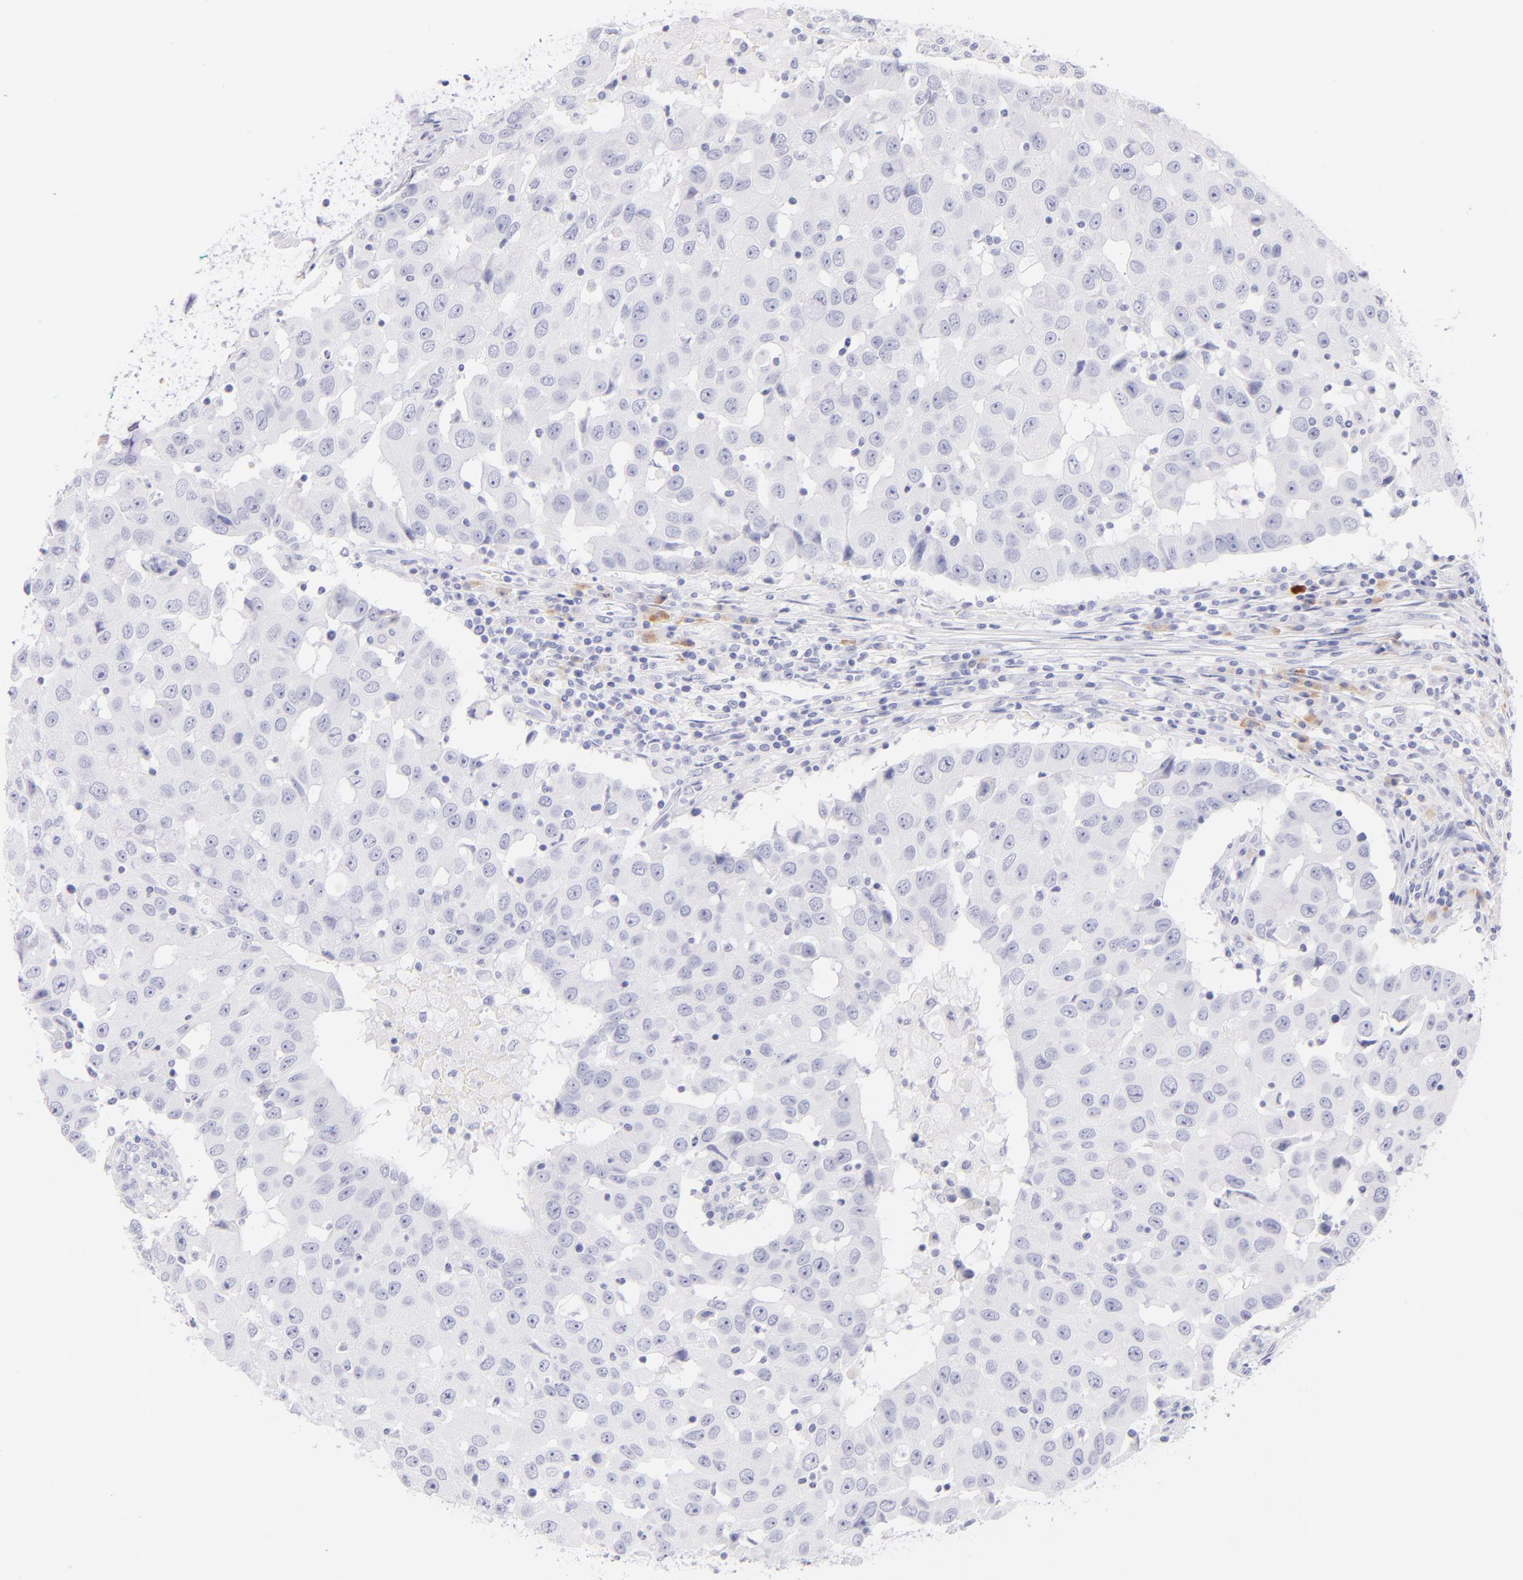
{"staining": {"intensity": "negative", "quantity": "none", "location": "none"}, "tissue": "breast cancer", "cell_type": "Tumor cells", "image_type": "cancer", "snomed": [{"axis": "morphology", "description": "Duct carcinoma"}, {"axis": "topography", "description": "Breast"}], "caption": "Immunohistochemistry (IHC) micrograph of neoplastic tissue: breast infiltrating ductal carcinoma stained with DAB (3,3'-diaminobenzidine) displays no significant protein staining in tumor cells. The staining was performed using DAB to visualize the protein expression in brown, while the nuclei were stained in blue with hematoxylin (Magnification: 20x).", "gene": "SDC1", "patient": {"sex": "female", "age": 27}}